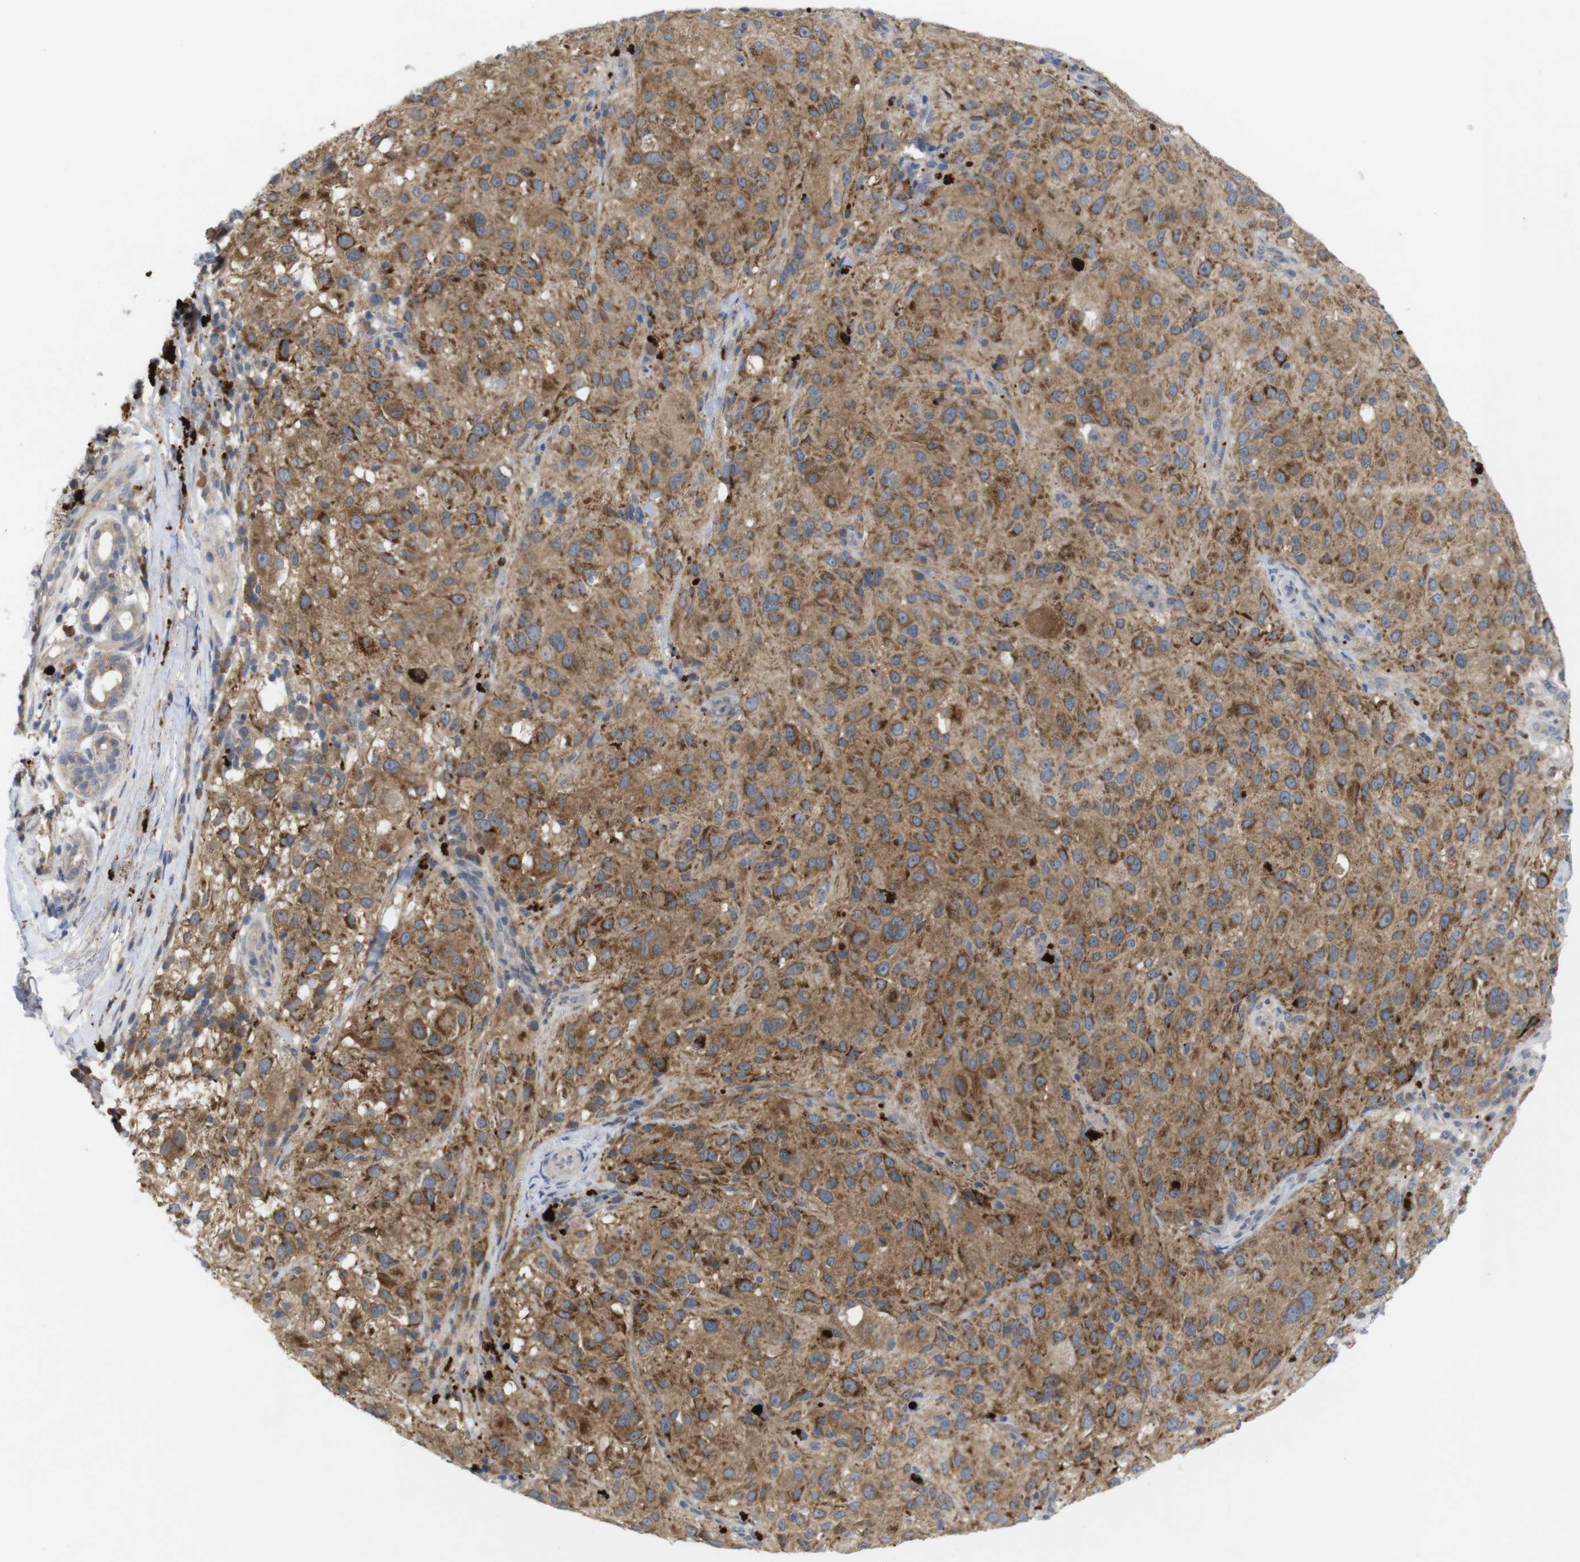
{"staining": {"intensity": "moderate", "quantity": ">75%", "location": "cytoplasmic/membranous"}, "tissue": "melanoma", "cell_type": "Tumor cells", "image_type": "cancer", "snomed": [{"axis": "morphology", "description": "Necrosis, NOS"}, {"axis": "morphology", "description": "Malignant melanoma, NOS"}, {"axis": "topography", "description": "Skin"}], "caption": "Malignant melanoma stained with DAB immunohistochemistry (IHC) reveals medium levels of moderate cytoplasmic/membranous expression in approximately >75% of tumor cells. The protein is stained brown, and the nuclei are stained in blue (DAB IHC with brightfield microscopy, high magnification).", "gene": "BCAR3", "patient": {"sex": "female", "age": 87}}